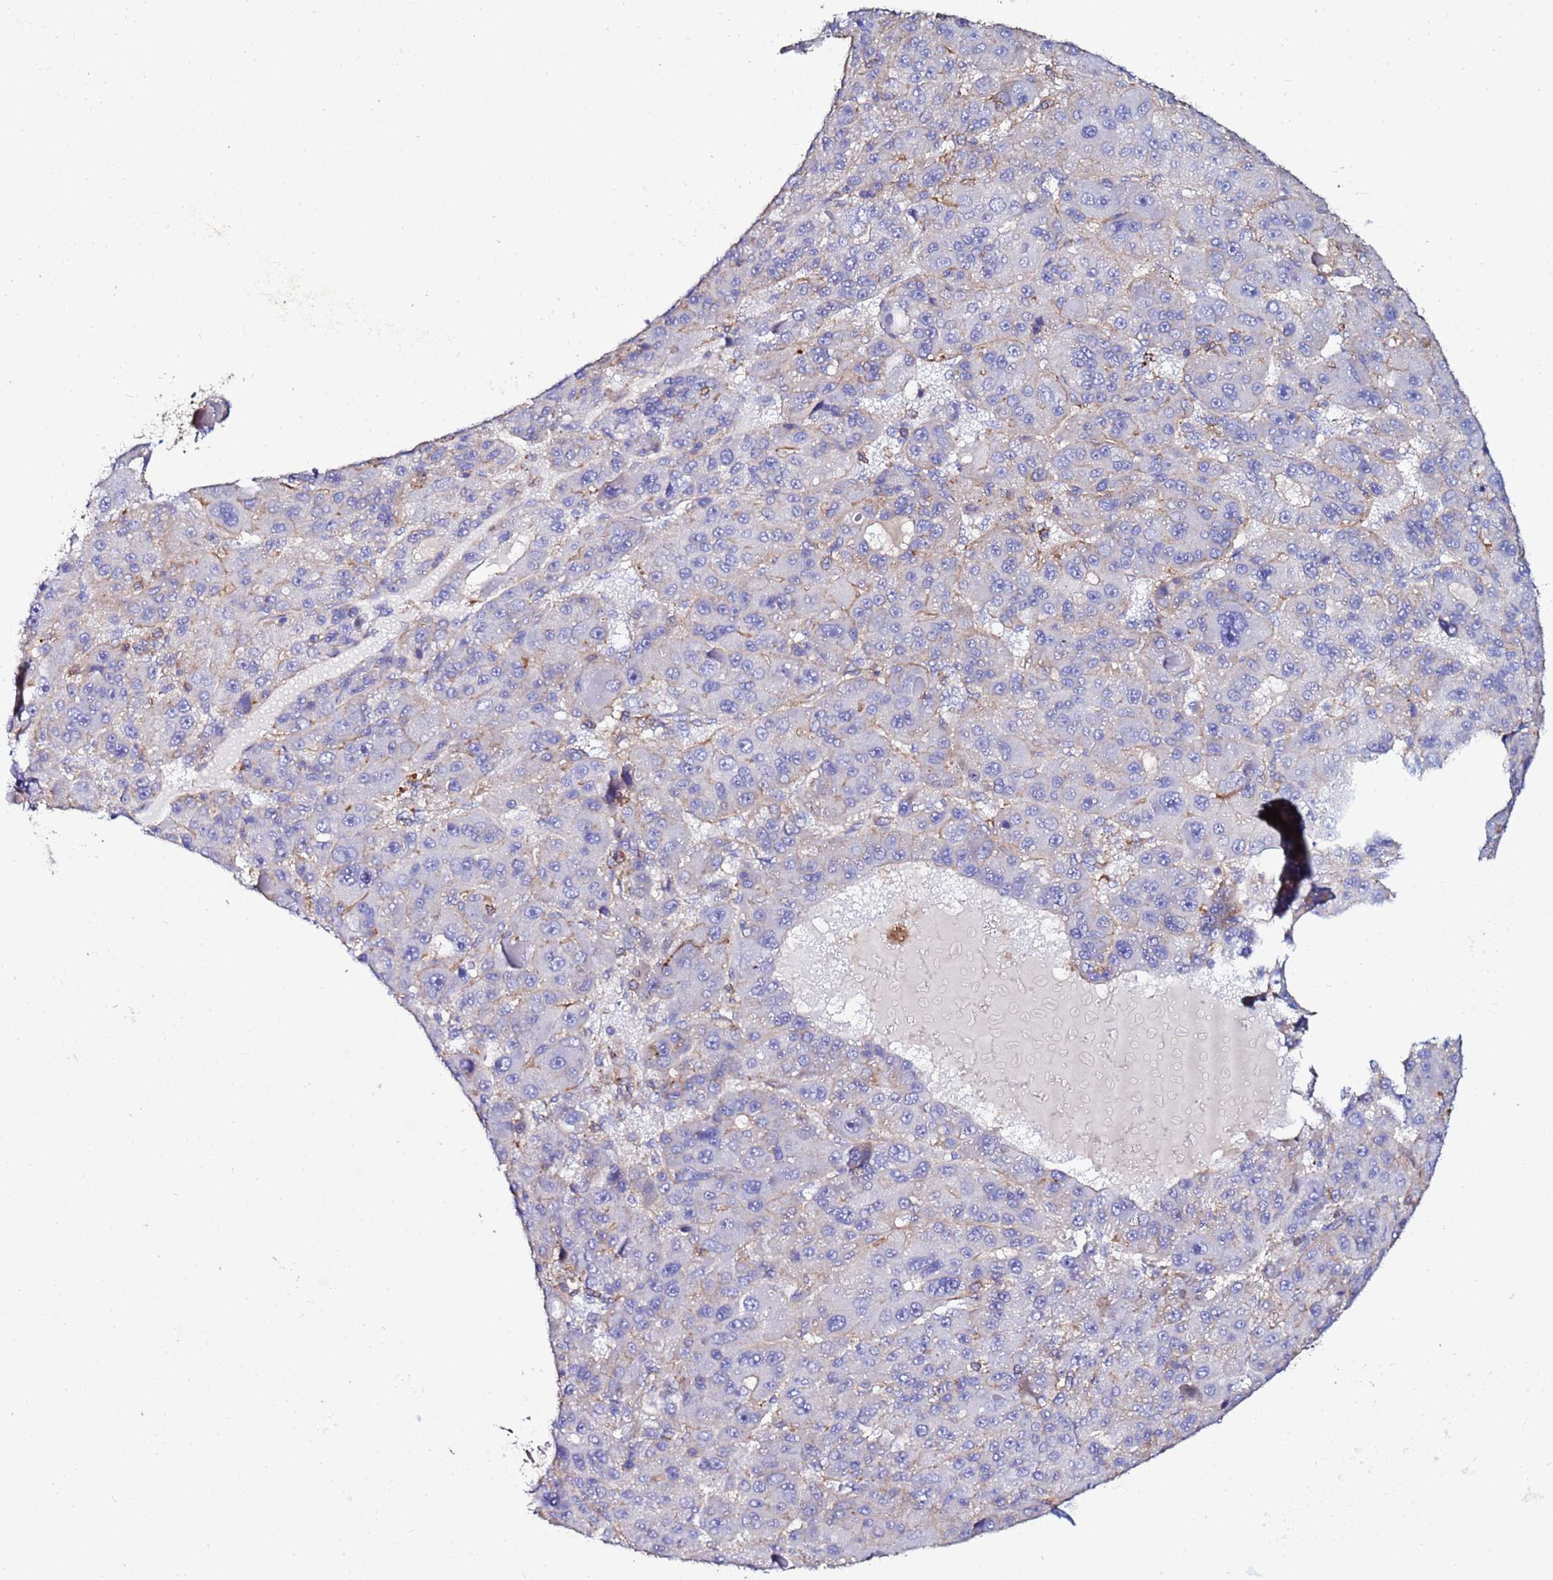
{"staining": {"intensity": "weak", "quantity": "<25%", "location": "cytoplasmic/membranous"}, "tissue": "liver cancer", "cell_type": "Tumor cells", "image_type": "cancer", "snomed": [{"axis": "morphology", "description": "Carcinoma, Hepatocellular, NOS"}, {"axis": "topography", "description": "Liver"}], "caption": "Human liver hepatocellular carcinoma stained for a protein using immunohistochemistry (IHC) demonstrates no staining in tumor cells.", "gene": "POTEE", "patient": {"sex": "male", "age": 76}}